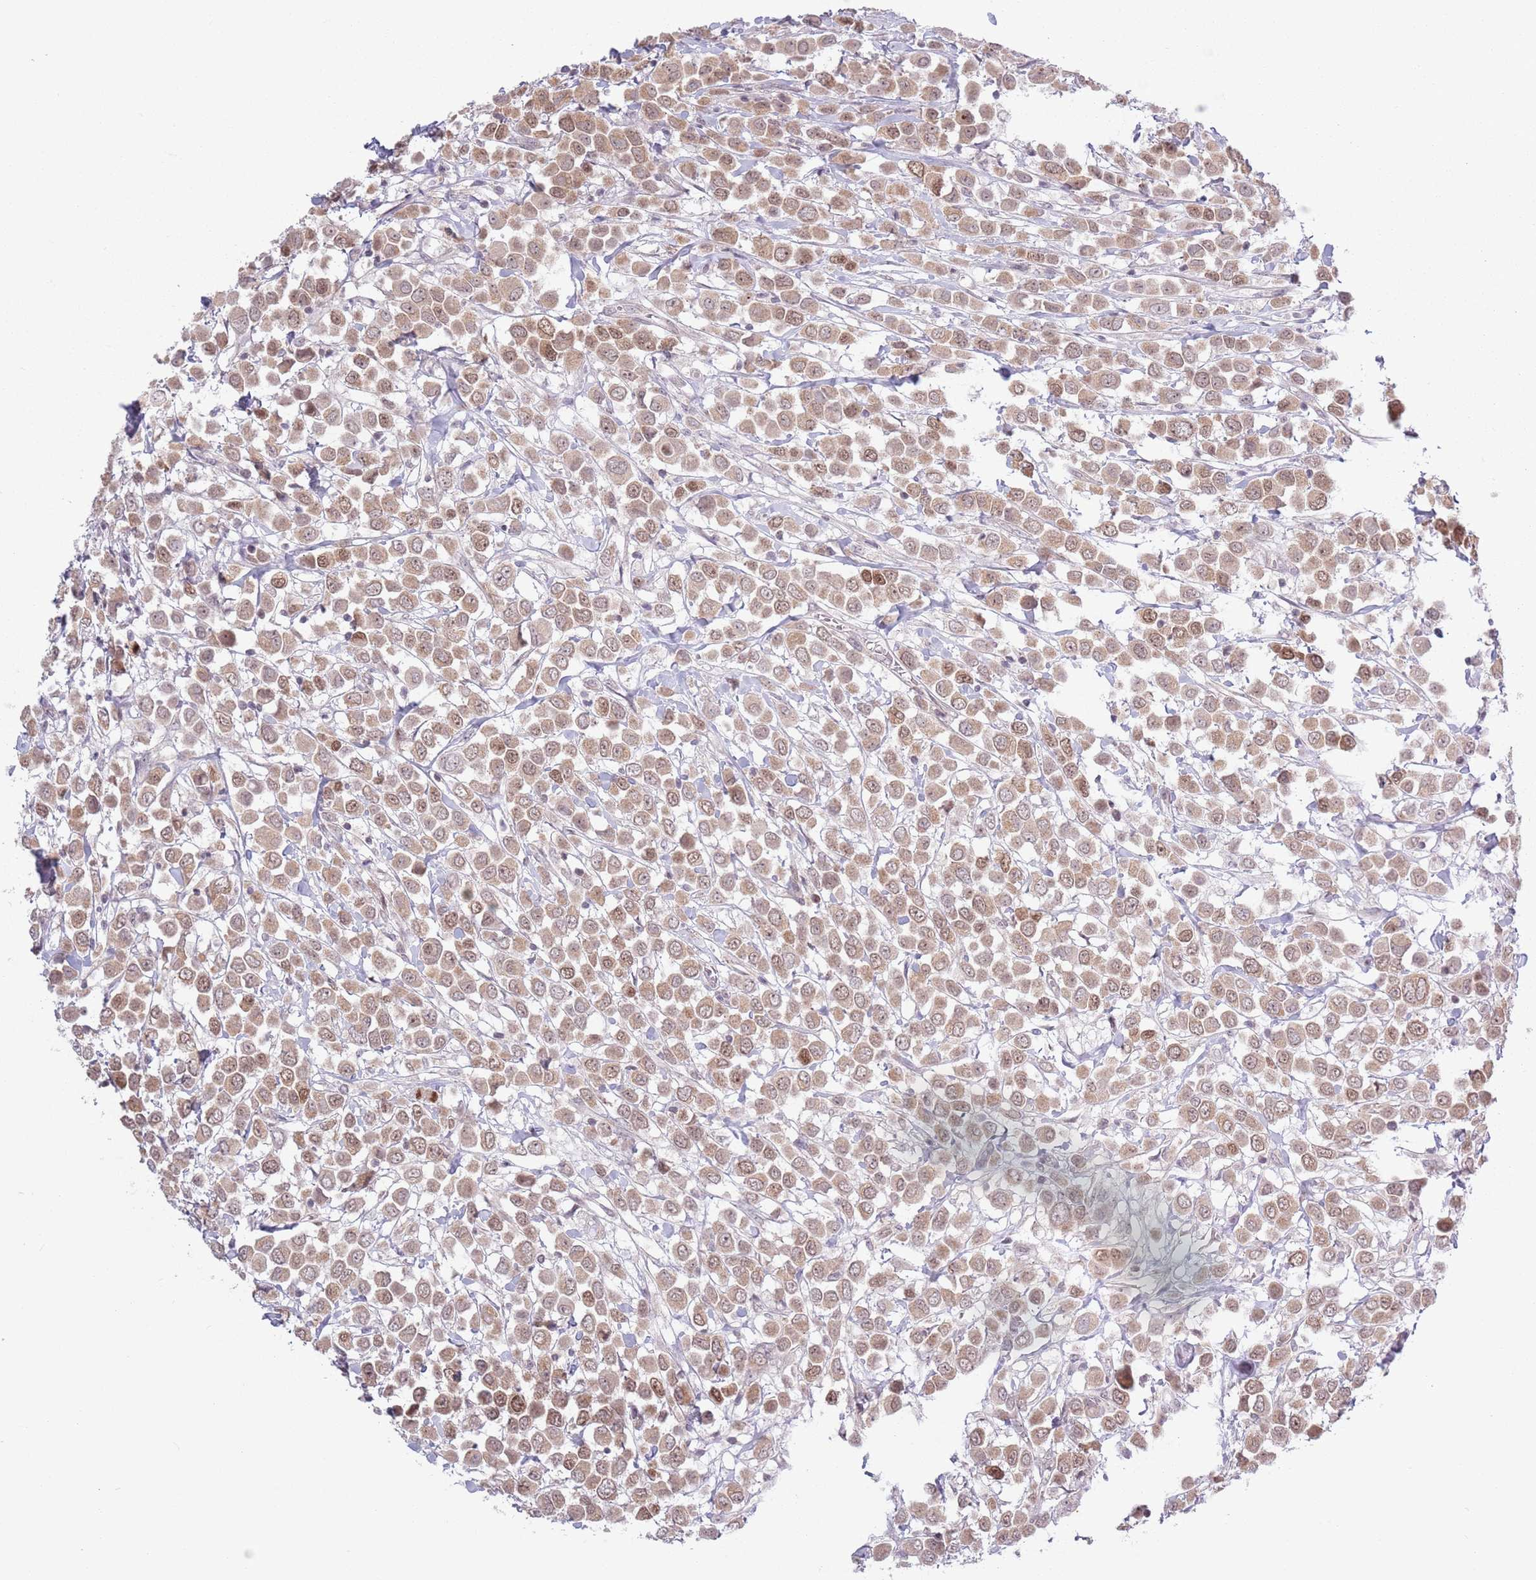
{"staining": {"intensity": "moderate", "quantity": ">75%", "location": "cytoplasmic/membranous,nuclear"}, "tissue": "breast cancer", "cell_type": "Tumor cells", "image_type": "cancer", "snomed": [{"axis": "morphology", "description": "Duct carcinoma"}, {"axis": "topography", "description": "Breast"}], "caption": "A high-resolution image shows immunohistochemistry staining of infiltrating ductal carcinoma (breast), which displays moderate cytoplasmic/membranous and nuclear expression in approximately >75% of tumor cells.", "gene": "MRPL34", "patient": {"sex": "female", "age": 61}}